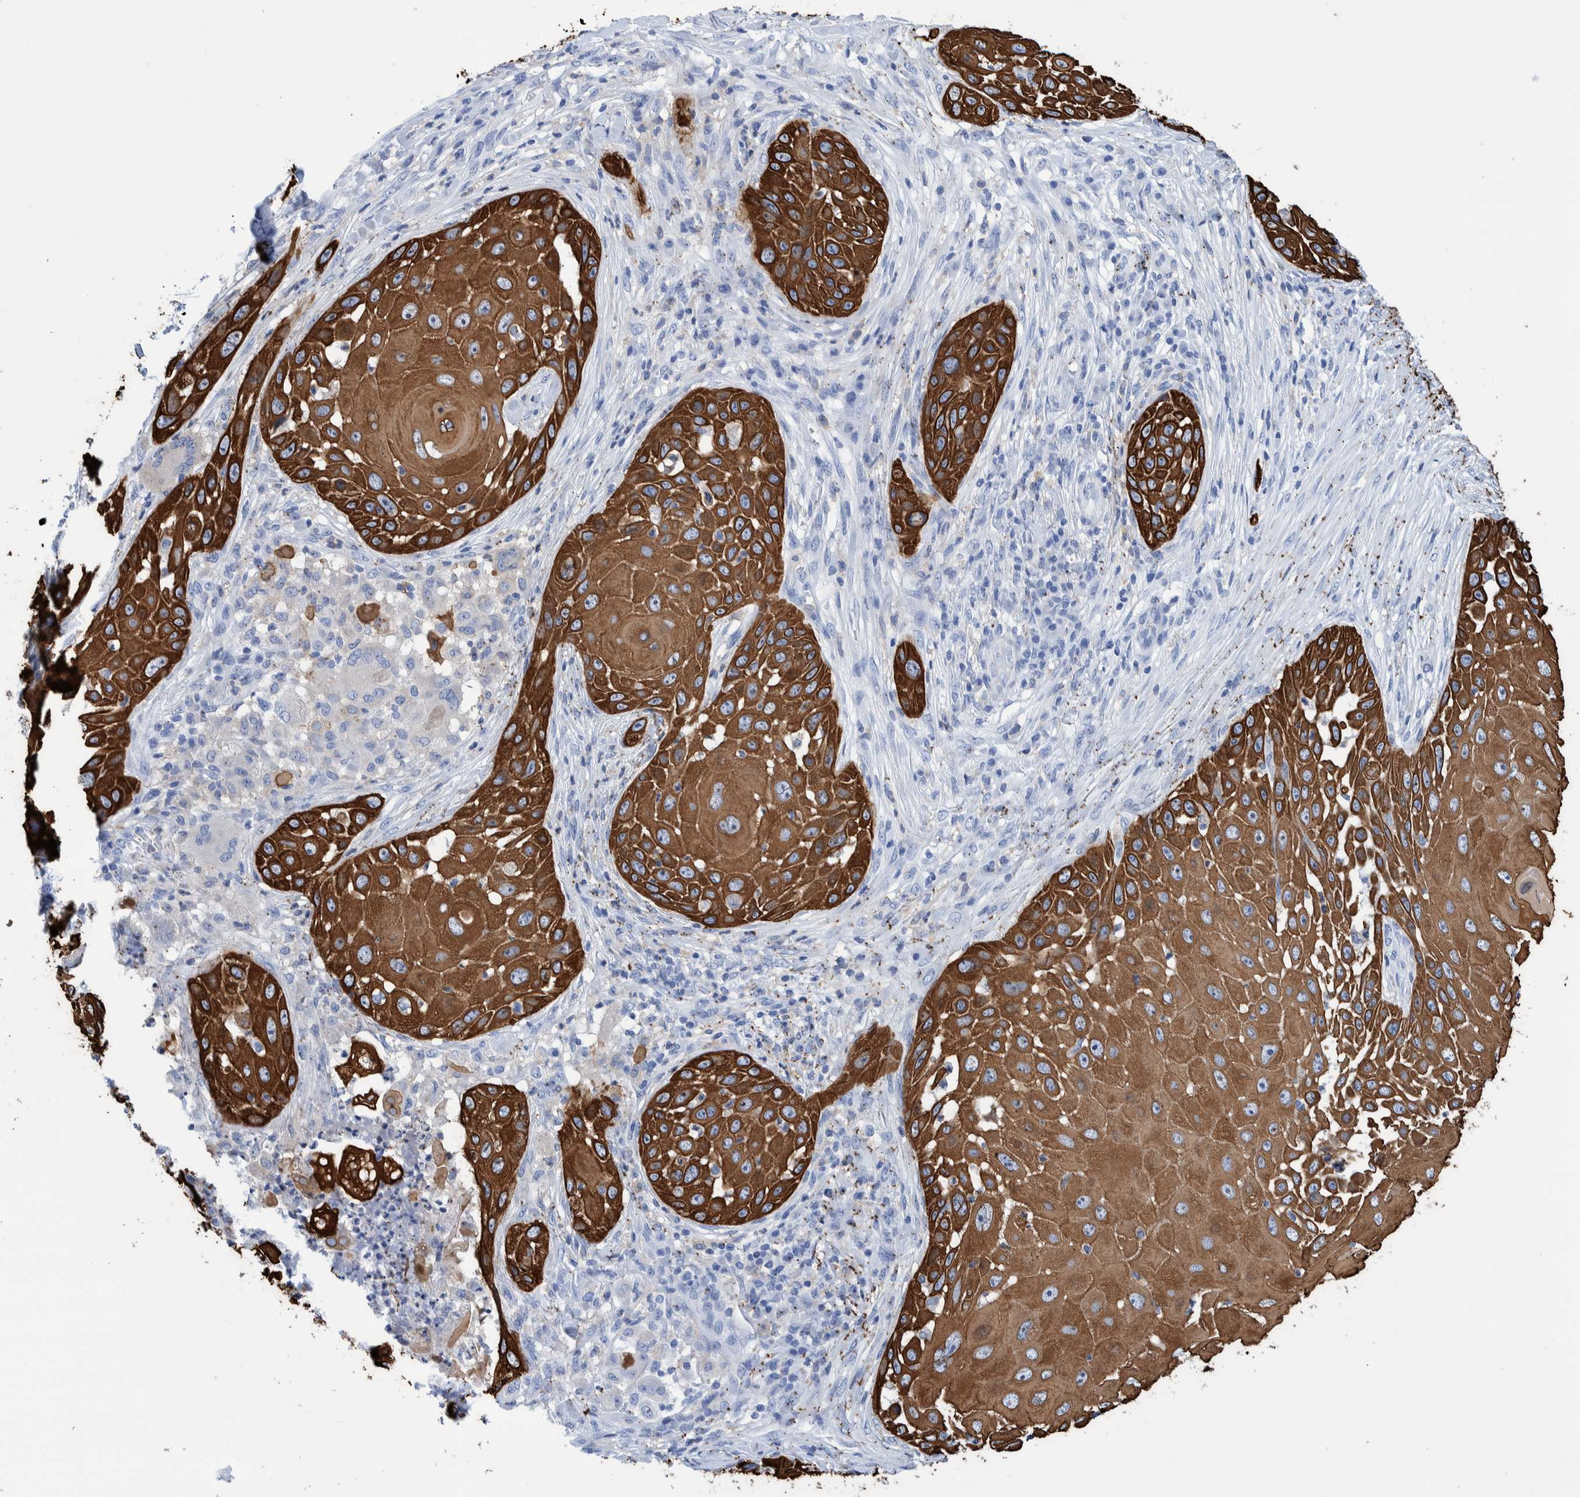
{"staining": {"intensity": "strong", "quantity": ">75%", "location": "cytoplasmic/membranous"}, "tissue": "skin cancer", "cell_type": "Tumor cells", "image_type": "cancer", "snomed": [{"axis": "morphology", "description": "Squamous cell carcinoma, NOS"}, {"axis": "topography", "description": "Skin"}], "caption": "Squamous cell carcinoma (skin) tissue reveals strong cytoplasmic/membranous expression in approximately >75% of tumor cells, visualized by immunohistochemistry.", "gene": "KRT14", "patient": {"sex": "female", "age": 44}}